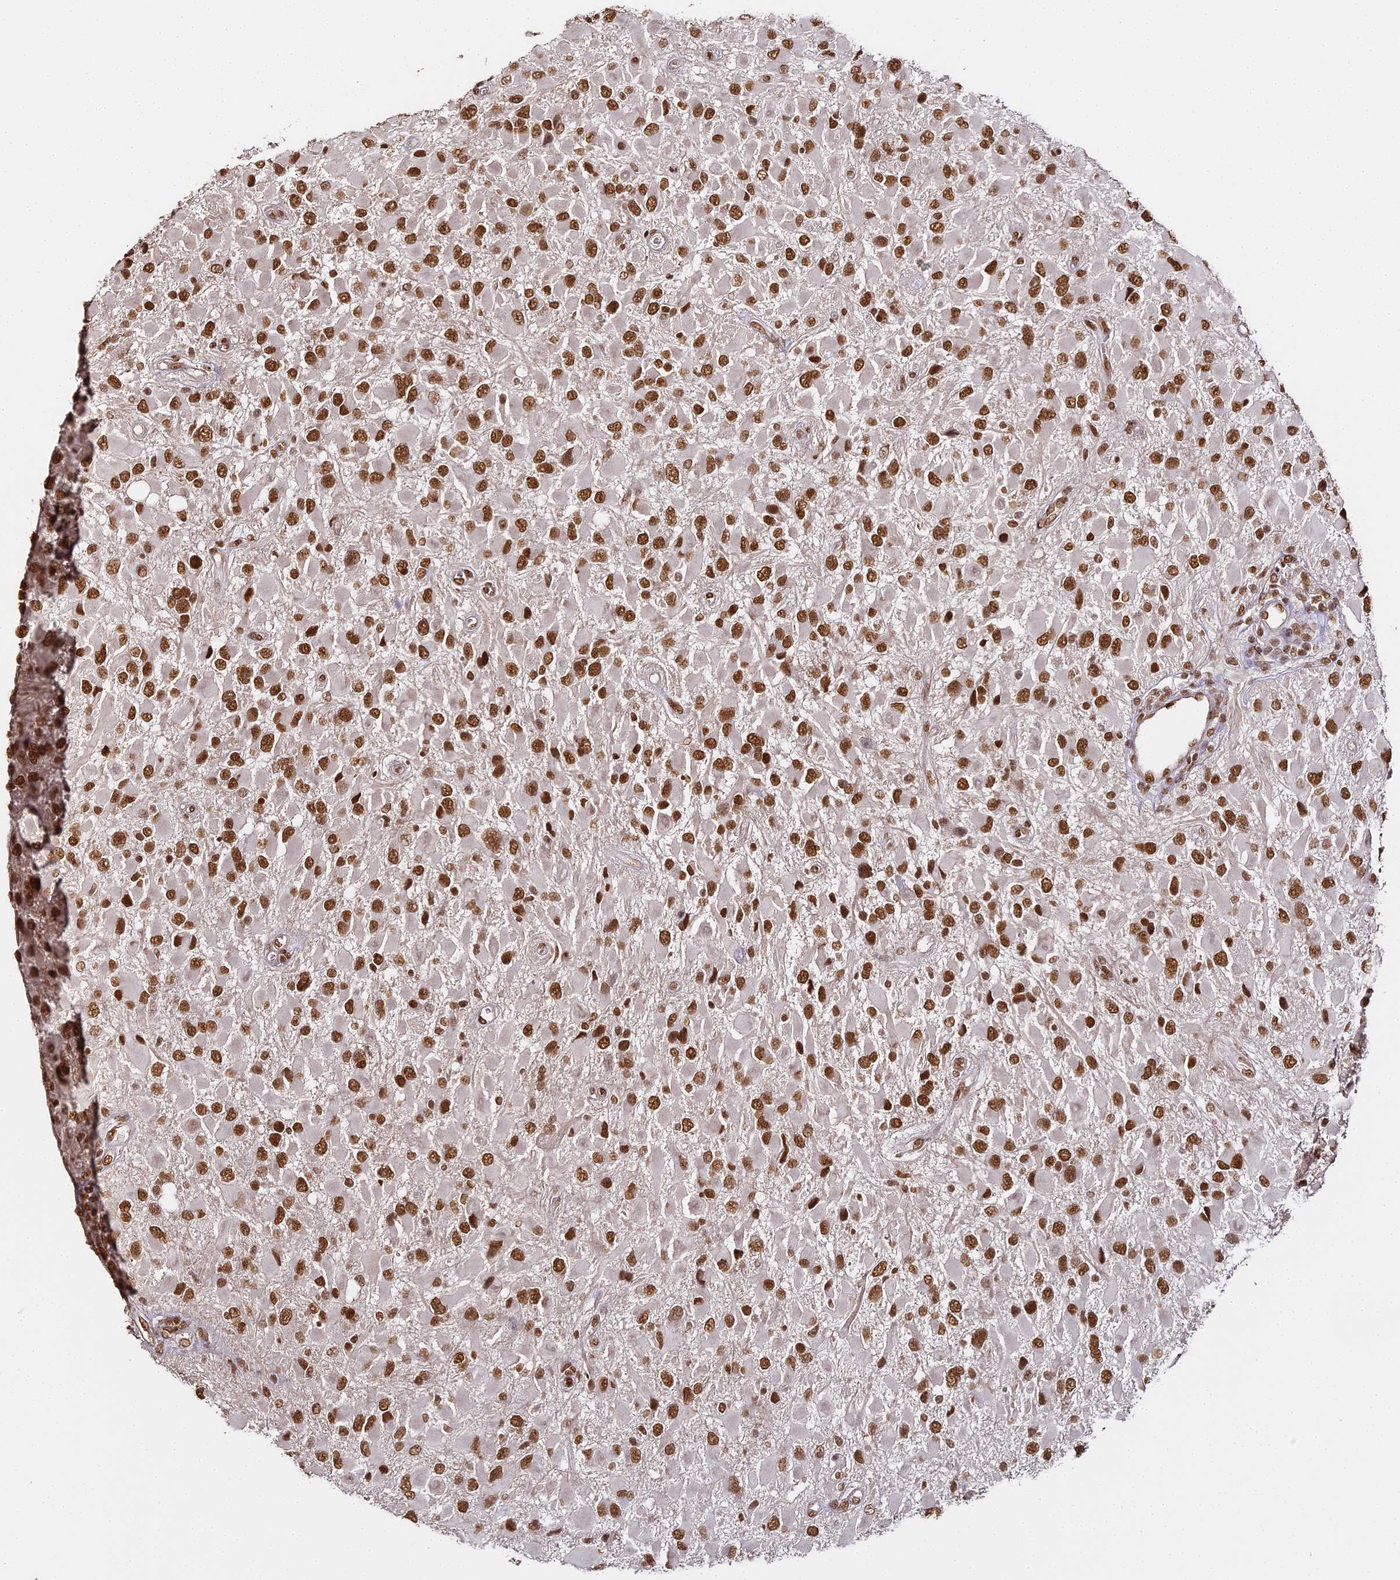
{"staining": {"intensity": "strong", "quantity": ">75%", "location": "nuclear"}, "tissue": "glioma", "cell_type": "Tumor cells", "image_type": "cancer", "snomed": [{"axis": "morphology", "description": "Glioma, malignant, High grade"}, {"axis": "topography", "description": "Brain"}], "caption": "A brown stain highlights strong nuclear expression of a protein in human glioma tumor cells. The staining is performed using DAB (3,3'-diaminobenzidine) brown chromogen to label protein expression. The nuclei are counter-stained blue using hematoxylin.", "gene": "HNRNPA1", "patient": {"sex": "male", "age": 53}}